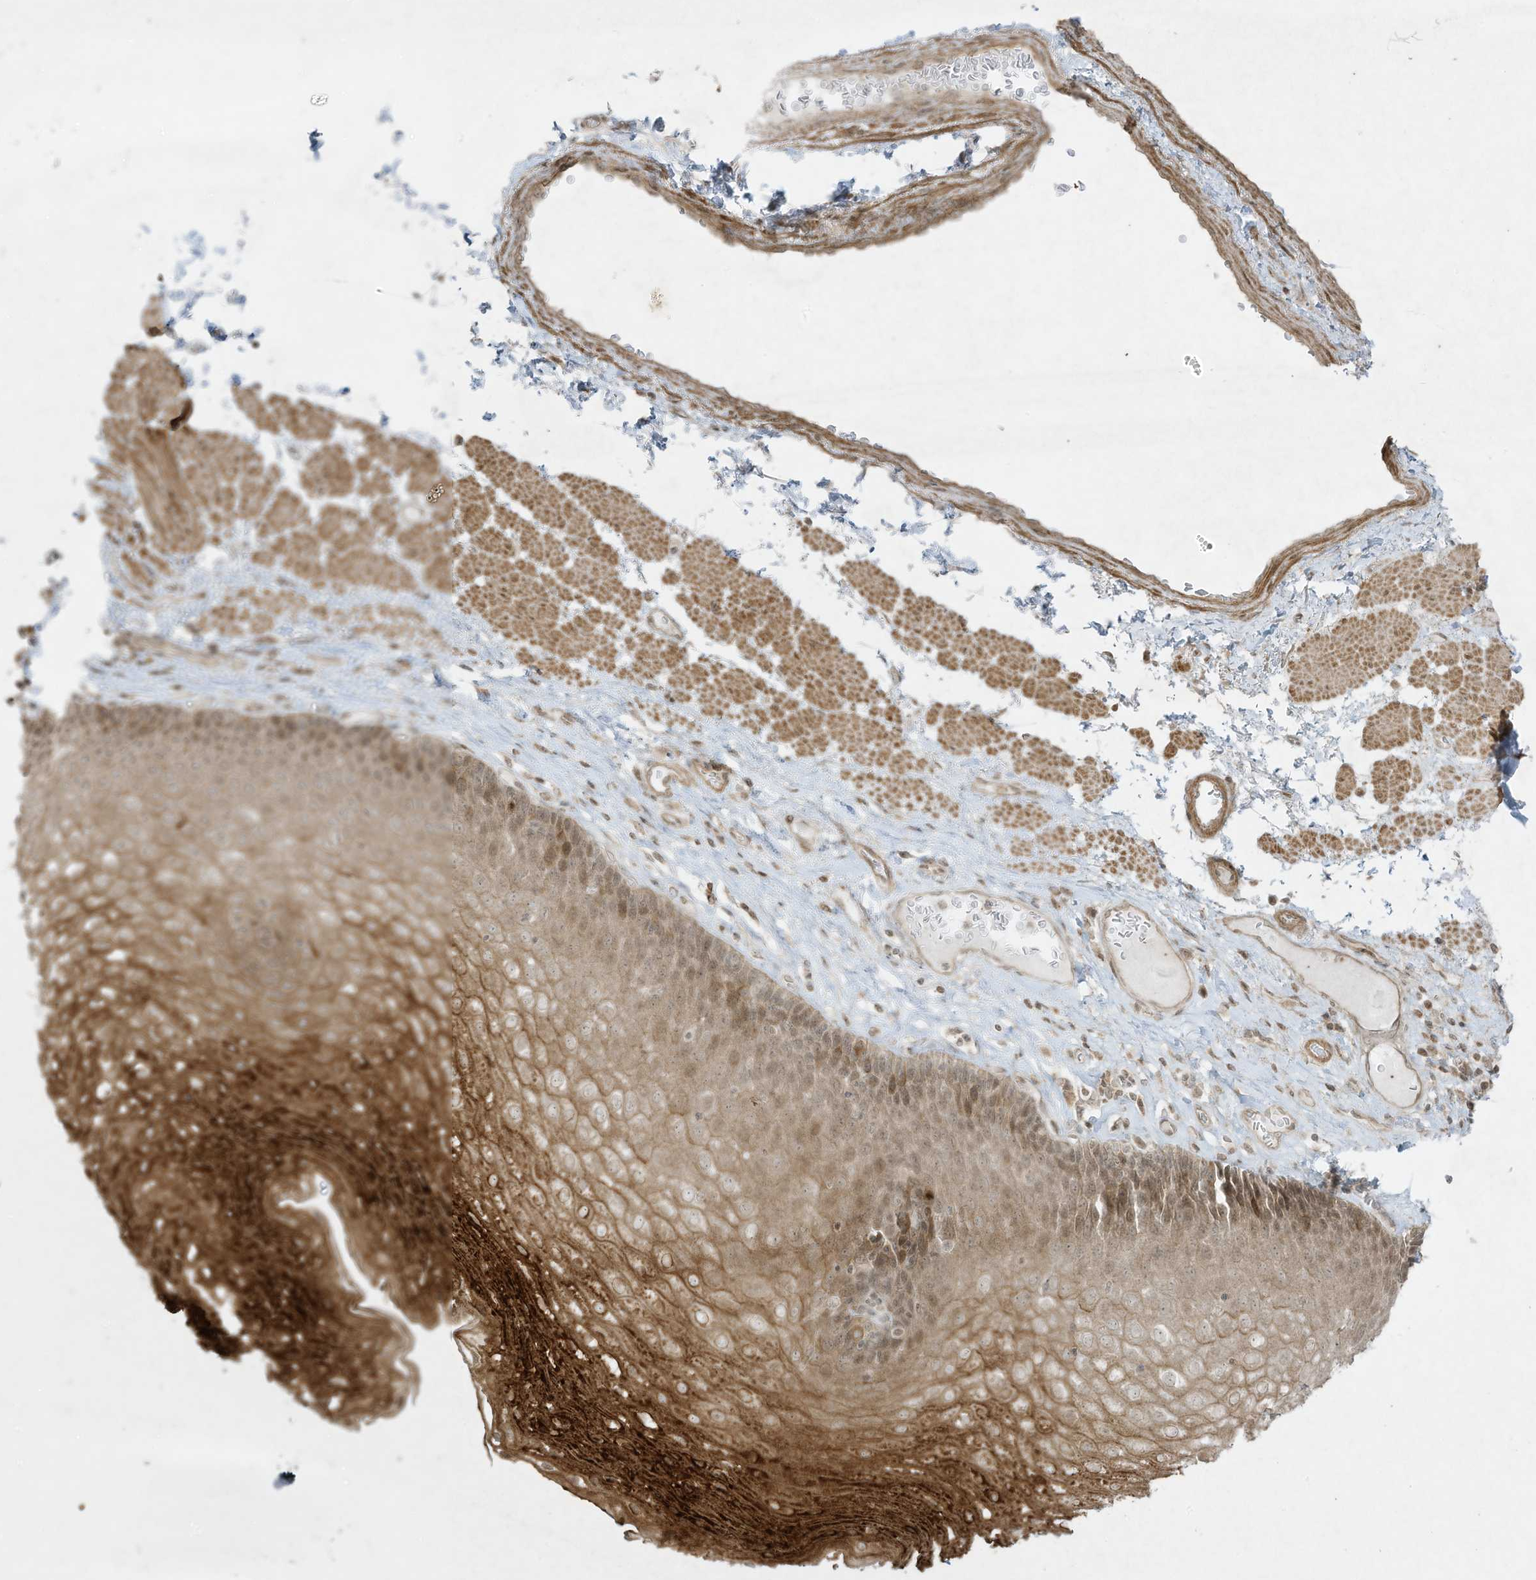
{"staining": {"intensity": "strong", "quantity": "25%-75%", "location": "cytoplasmic/membranous,nuclear"}, "tissue": "esophagus", "cell_type": "Squamous epithelial cells", "image_type": "normal", "snomed": [{"axis": "morphology", "description": "Normal tissue, NOS"}, {"axis": "topography", "description": "Esophagus"}], "caption": "Esophagus was stained to show a protein in brown. There is high levels of strong cytoplasmic/membranous,nuclear positivity in about 25%-75% of squamous epithelial cells. (DAB (3,3'-diaminobenzidine) = brown stain, brightfield microscopy at high magnification).", "gene": "ZNF263", "patient": {"sex": "female", "age": 66}}